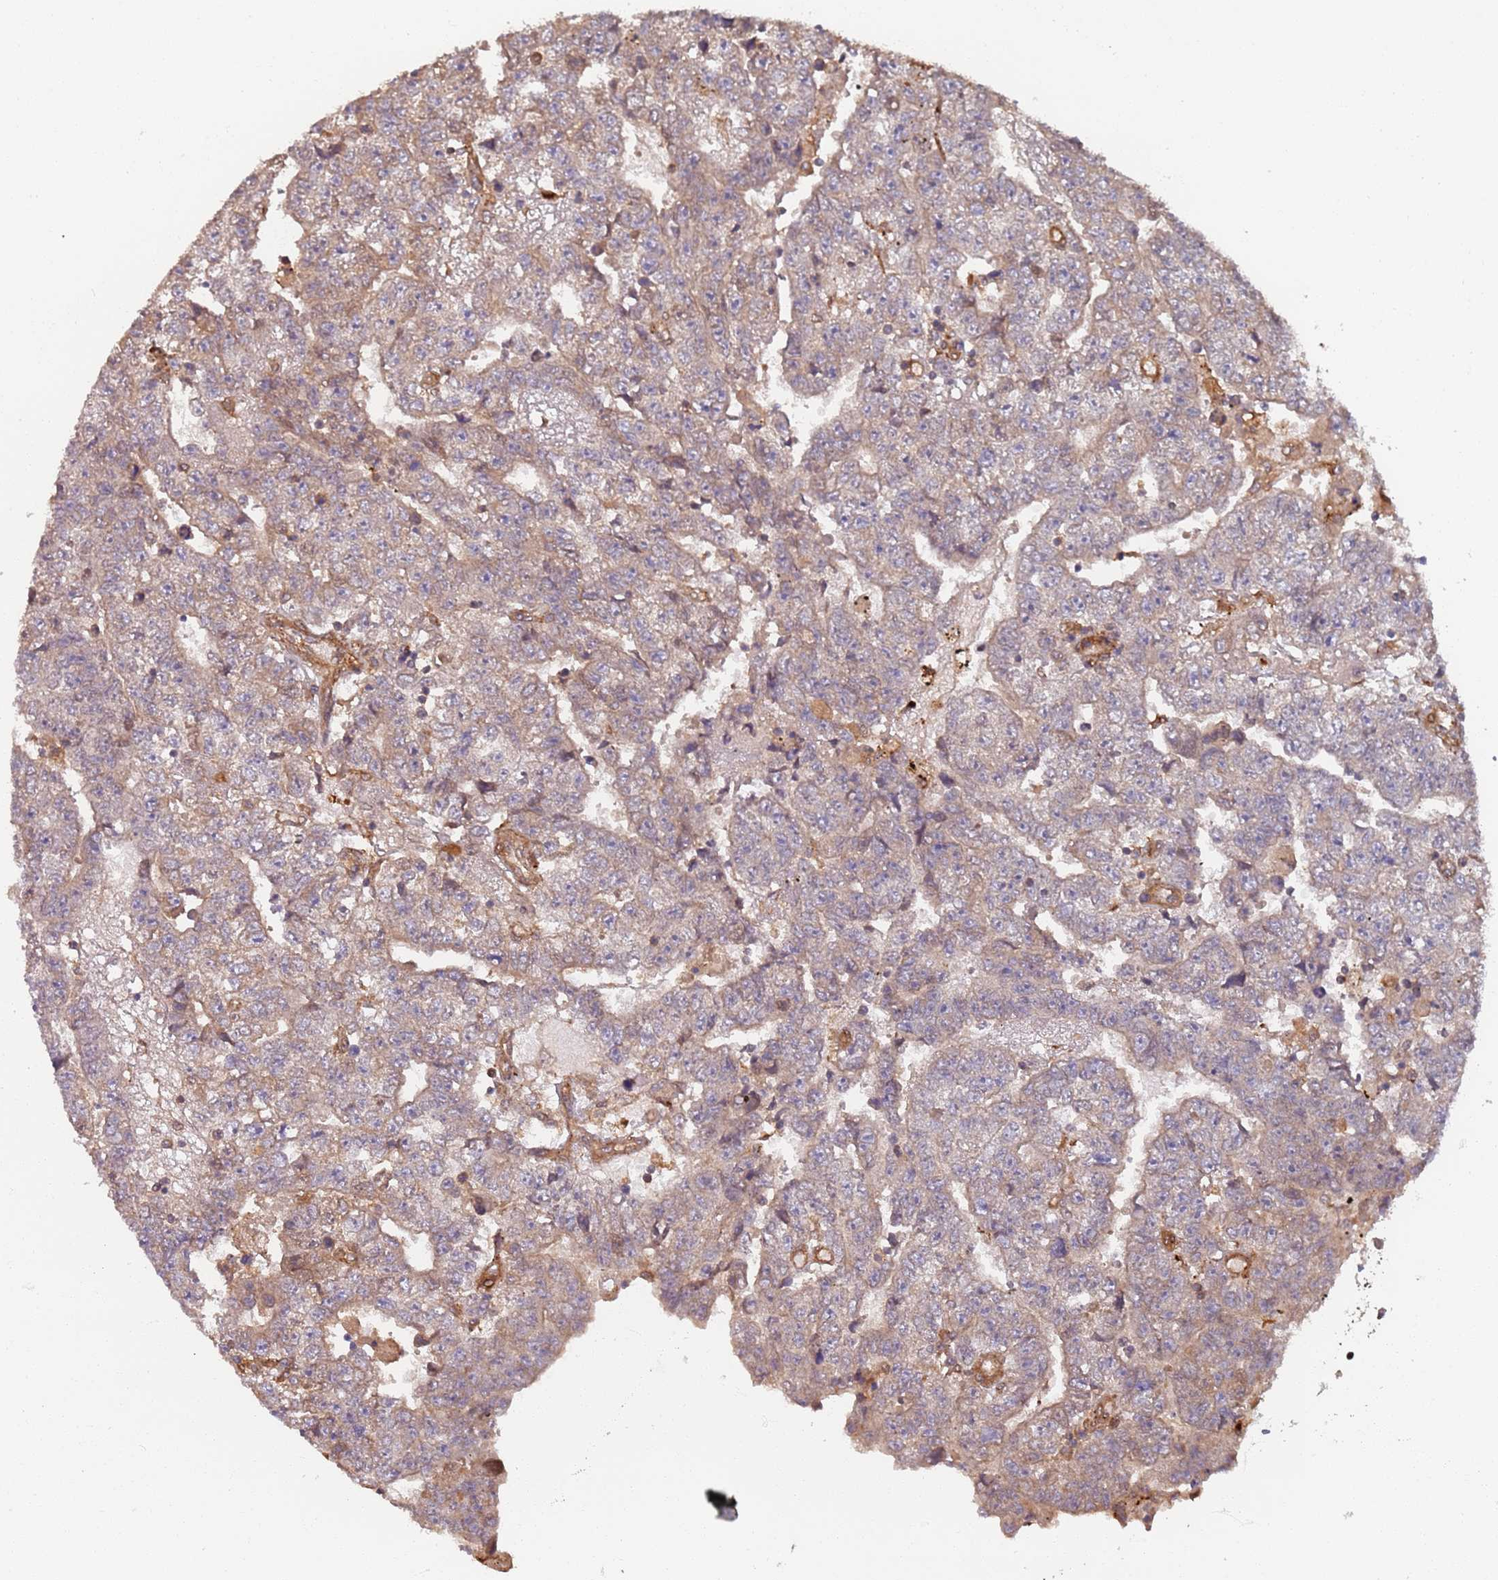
{"staining": {"intensity": "weak", "quantity": "<25%", "location": "cytoplasmic/membranous"}, "tissue": "testis cancer", "cell_type": "Tumor cells", "image_type": "cancer", "snomed": [{"axis": "morphology", "description": "Carcinoma, Embryonal, NOS"}, {"axis": "topography", "description": "Testis"}], "caption": "Immunohistochemistry (IHC) of testis cancer (embryonal carcinoma) displays no positivity in tumor cells.", "gene": "SDCCAG8", "patient": {"sex": "male", "age": 25}}